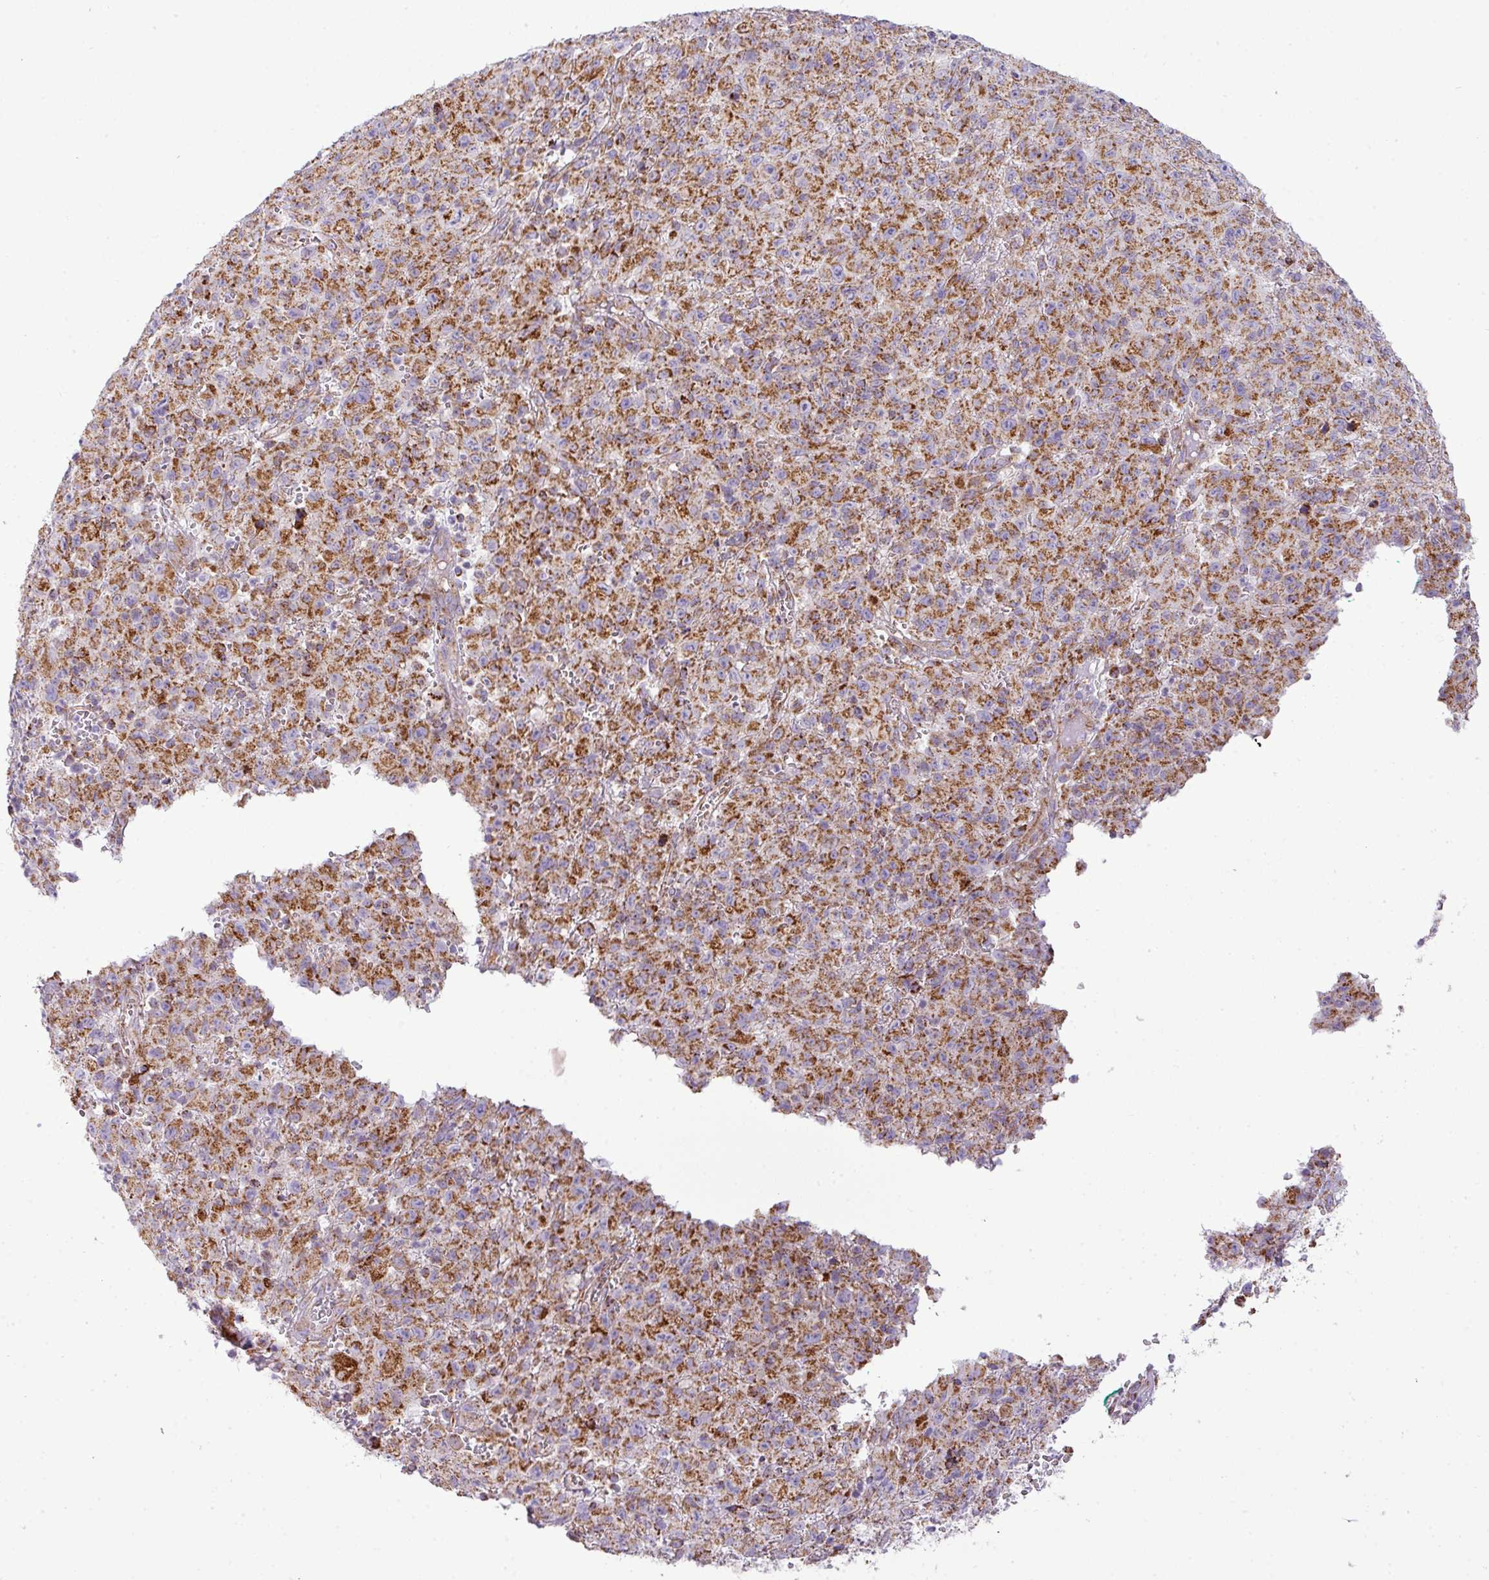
{"staining": {"intensity": "strong", "quantity": ">75%", "location": "cytoplasmic/membranous"}, "tissue": "melanoma", "cell_type": "Tumor cells", "image_type": "cancer", "snomed": [{"axis": "morphology", "description": "Malignant melanoma, NOS"}, {"axis": "topography", "description": "Skin"}], "caption": "Immunohistochemistry photomicrograph of human malignant melanoma stained for a protein (brown), which displays high levels of strong cytoplasmic/membranous positivity in about >75% of tumor cells.", "gene": "ZNF81", "patient": {"sex": "male", "age": 46}}